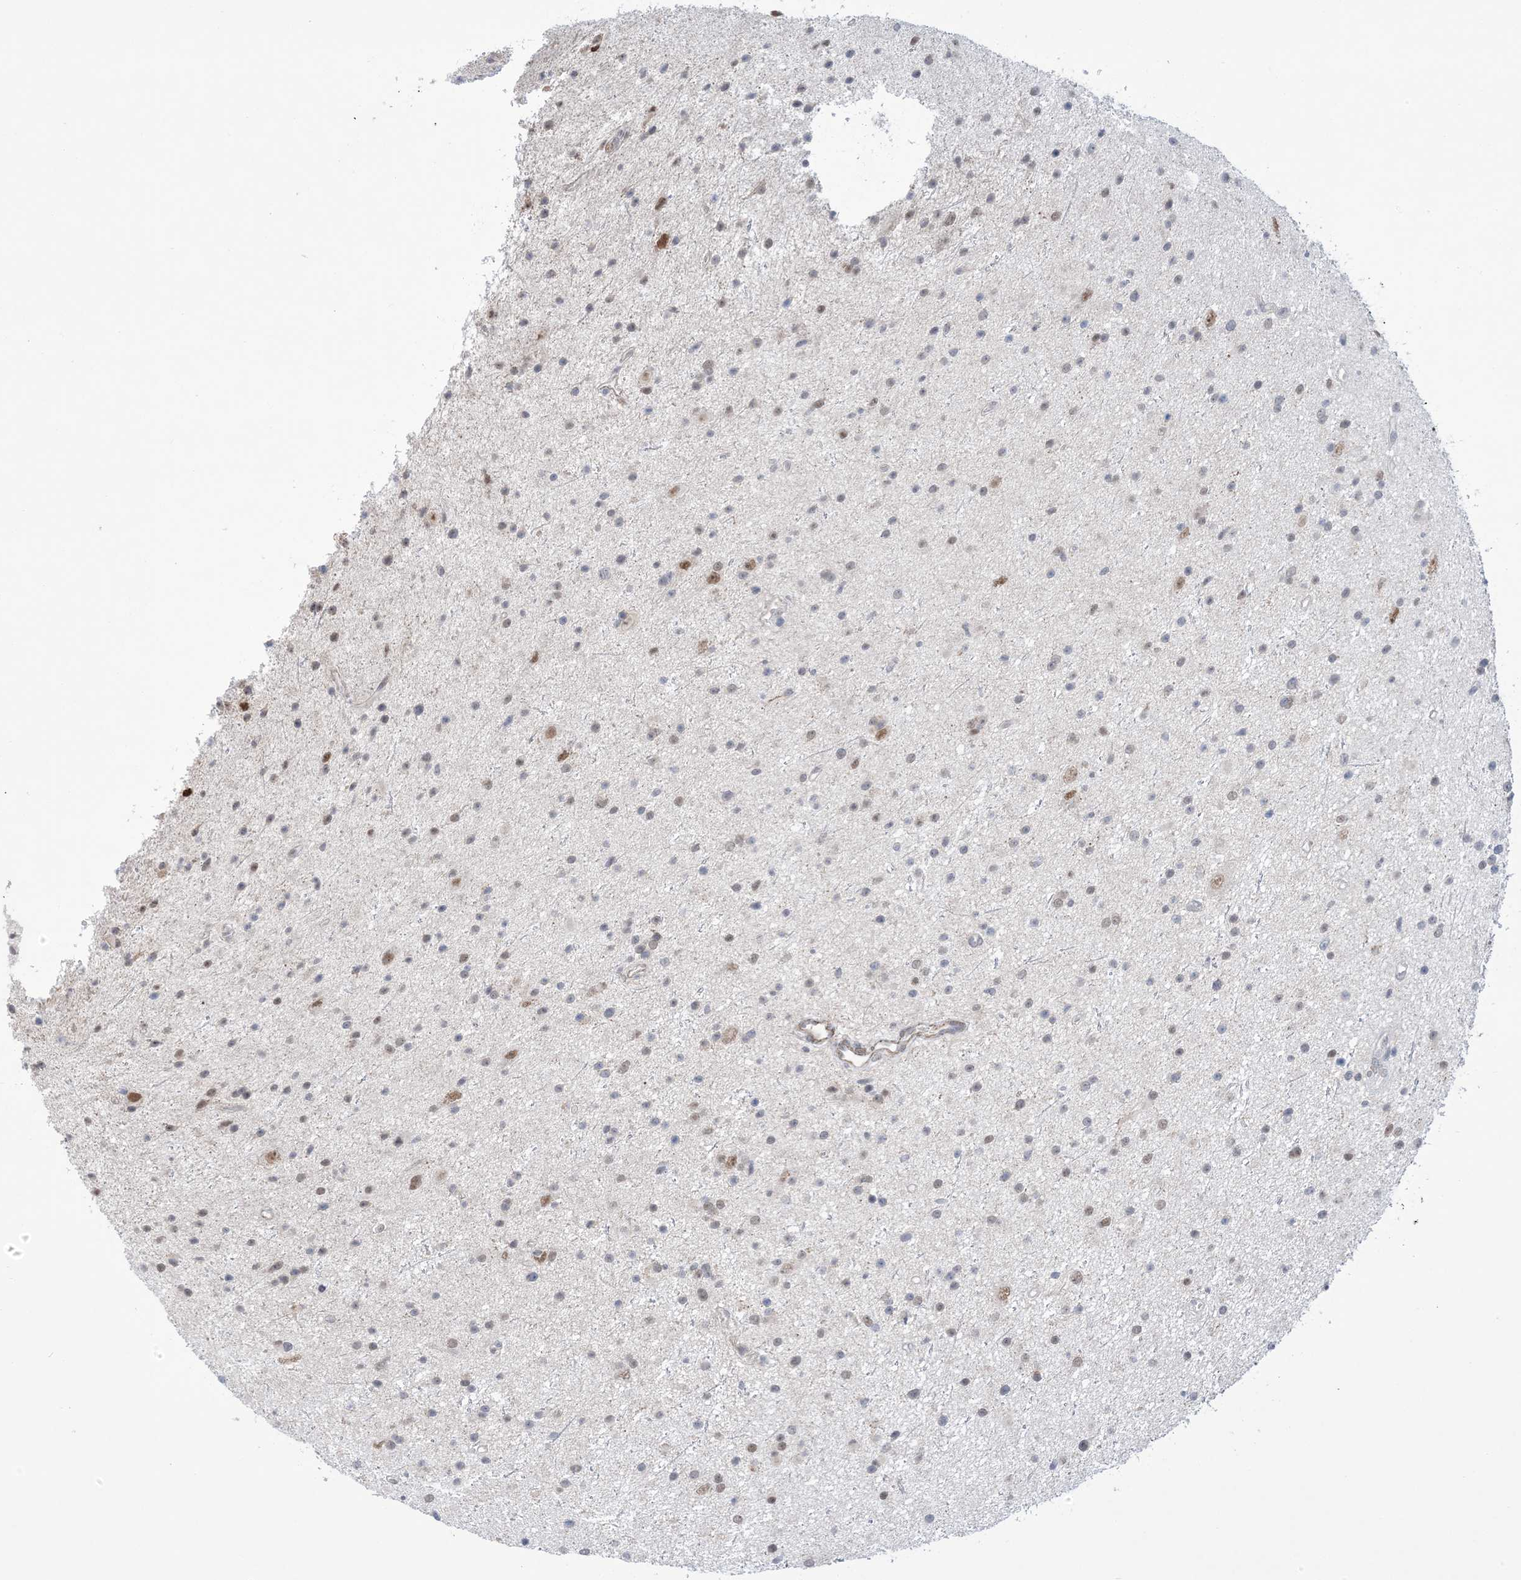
{"staining": {"intensity": "weak", "quantity": "<25%", "location": "nuclear"}, "tissue": "glioma", "cell_type": "Tumor cells", "image_type": "cancer", "snomed": [{"axis": "morphology", "description": "Glioma, malignant, Low grade"}, {"axis": "topography", "description": "Cerebral cortex"}], "caption": "DAB immunohistochemical staining of glioma exhibits no significant positivity in tumor cells. (Brightfield microscopy of DAB (3,3'-diaminobenzidine) IHC at high magnification).", "gene": "ZNF8", "patient": {"sex": "female", "age": 39}}